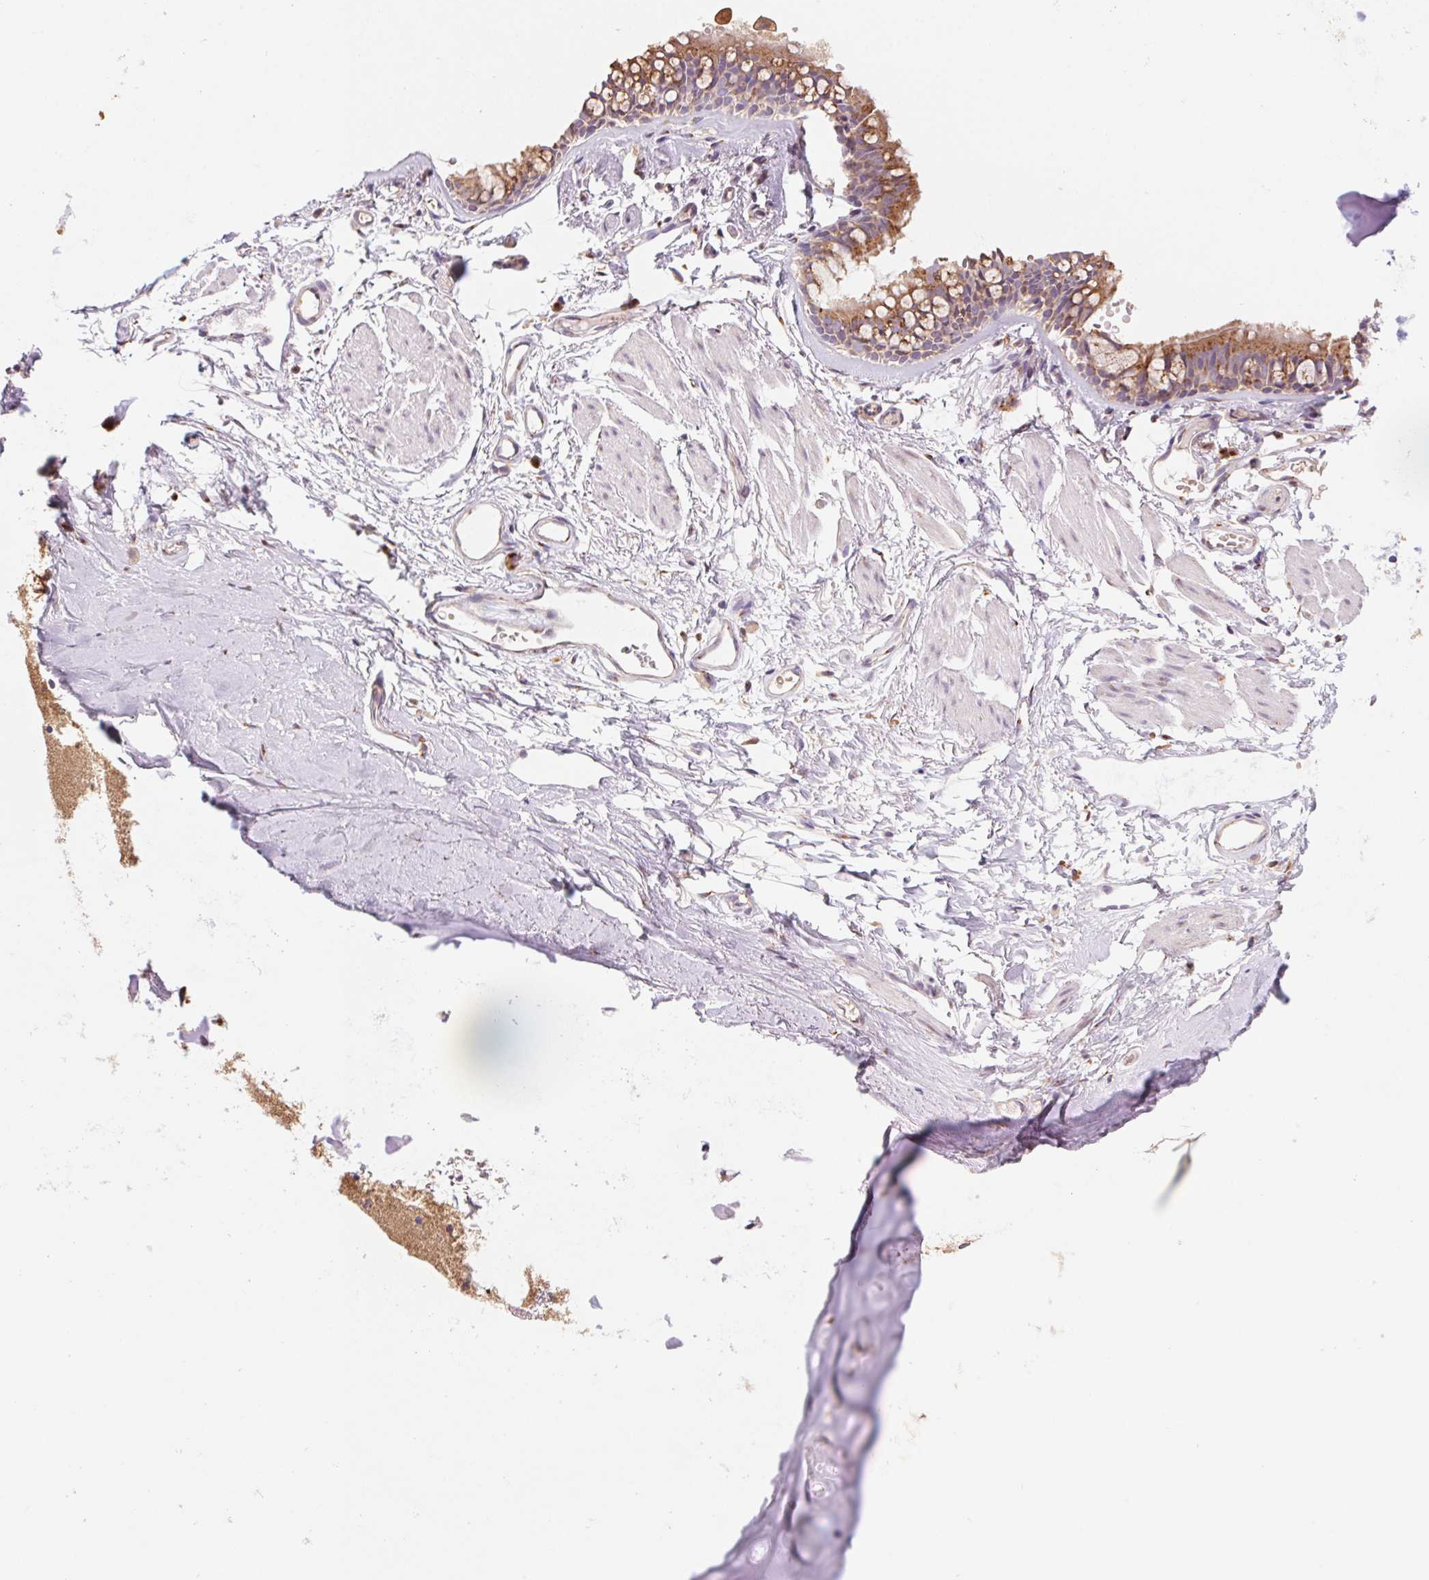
{"staining": {"intensity": "weak", "quantity": "<25%", "location": "cytoplasmic/membranous"}, "tissue": "adipose tissue", "cell_type": "Adipocytes", "image_type": "normal", "snomed": [{"axis": "morphology", "description": "Normal tissue, NOS"}, {"axis": "topography", "description": "Cartilage tissue"}, {"axis": "topography", "description": "Bronchus"}], "caption": "A micrograph of human adipose tissue is negative for staining in adipocytes. (DAB (3,3'-diaminobenzidine) immunohistochemistry, high magnification).", "gene": "RAB1A", "patient": {"sex": "female", "age": 79}}